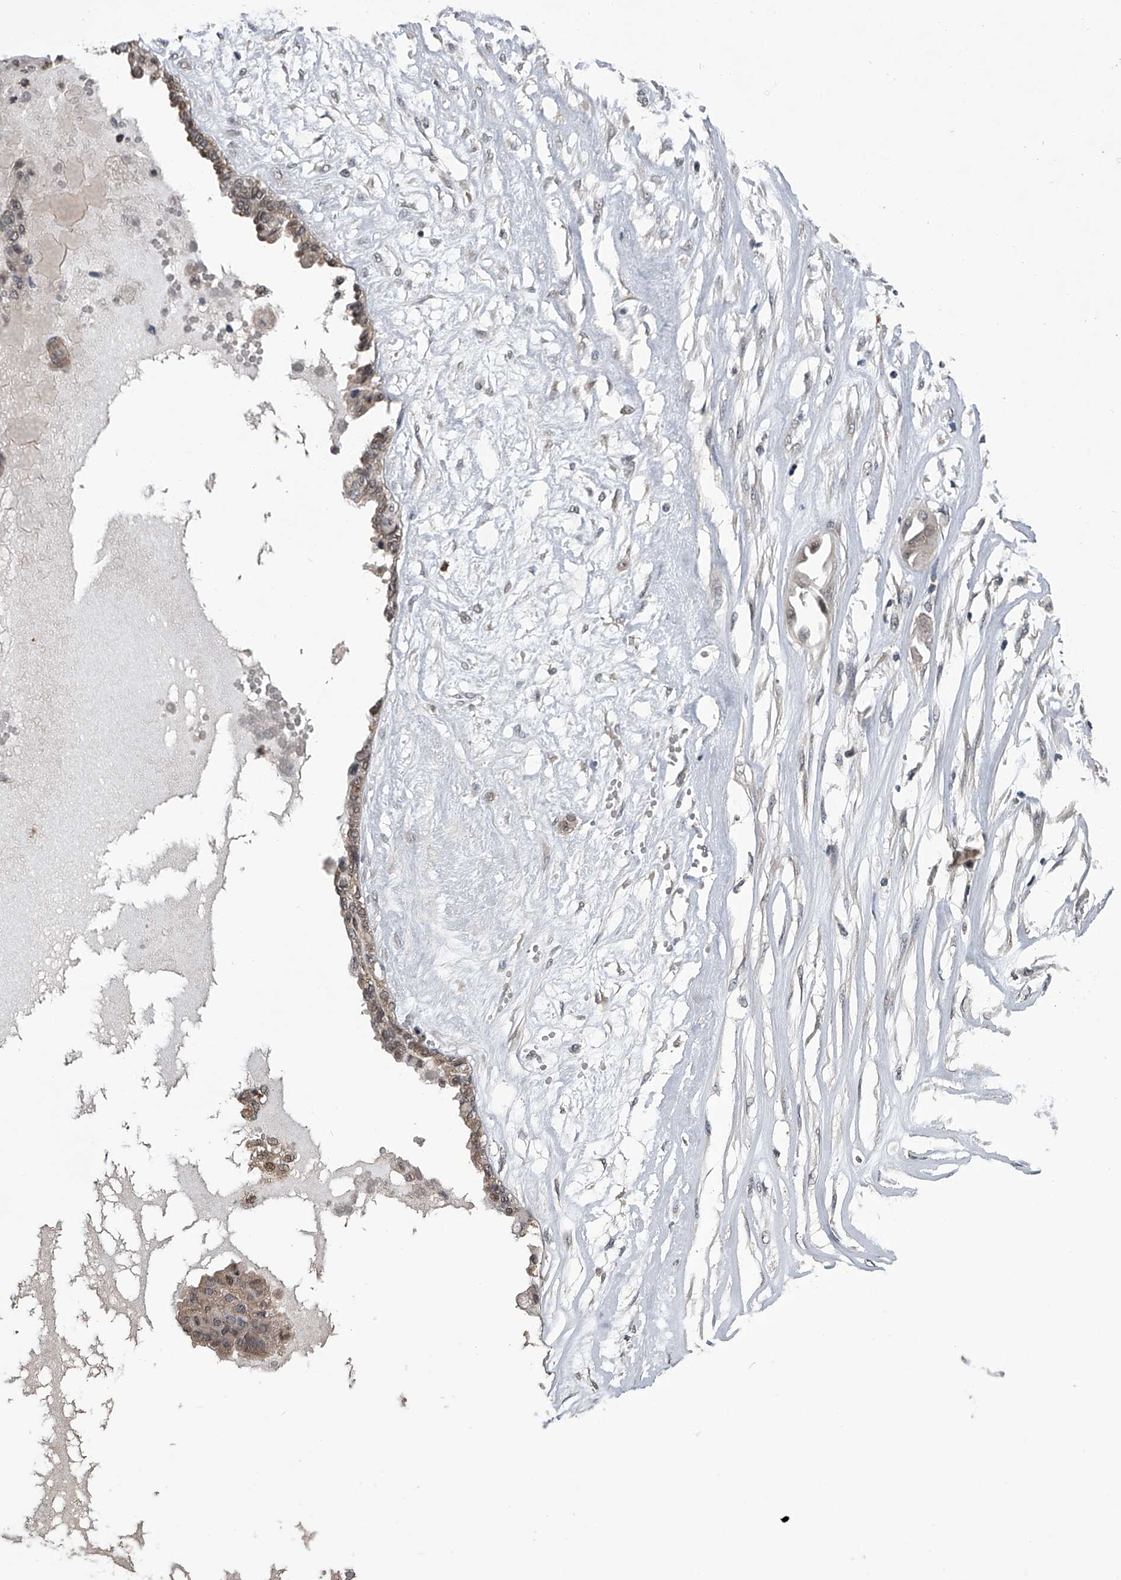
{"staining": {"intensity": "moderate", "quantity": ">75%", "location": "cytoplasmic/membranous,nuclear"}, "tissue": "ovarian cancer", "cell_type": "Tumor cells", "image_type": "cancer", "snomed": [{"axis": "morphology", "description": "Carcinoma, NOS"}, {"axis": "morphology", "description": "Carcinoma, endometroid"}, {"axis": "topography", "description": "Ovary"}], "caption": "A medium amount of moderate cytoplasmic/membranous and nuclear staining is present in about >75% of tumor cells in ovarian cancer (carcinoma) tissue. (Brightfield microscopy of DAB IHC at high magnification).", "gene": "TSNAX", "patient": {"sex": "female", "age": 50}}